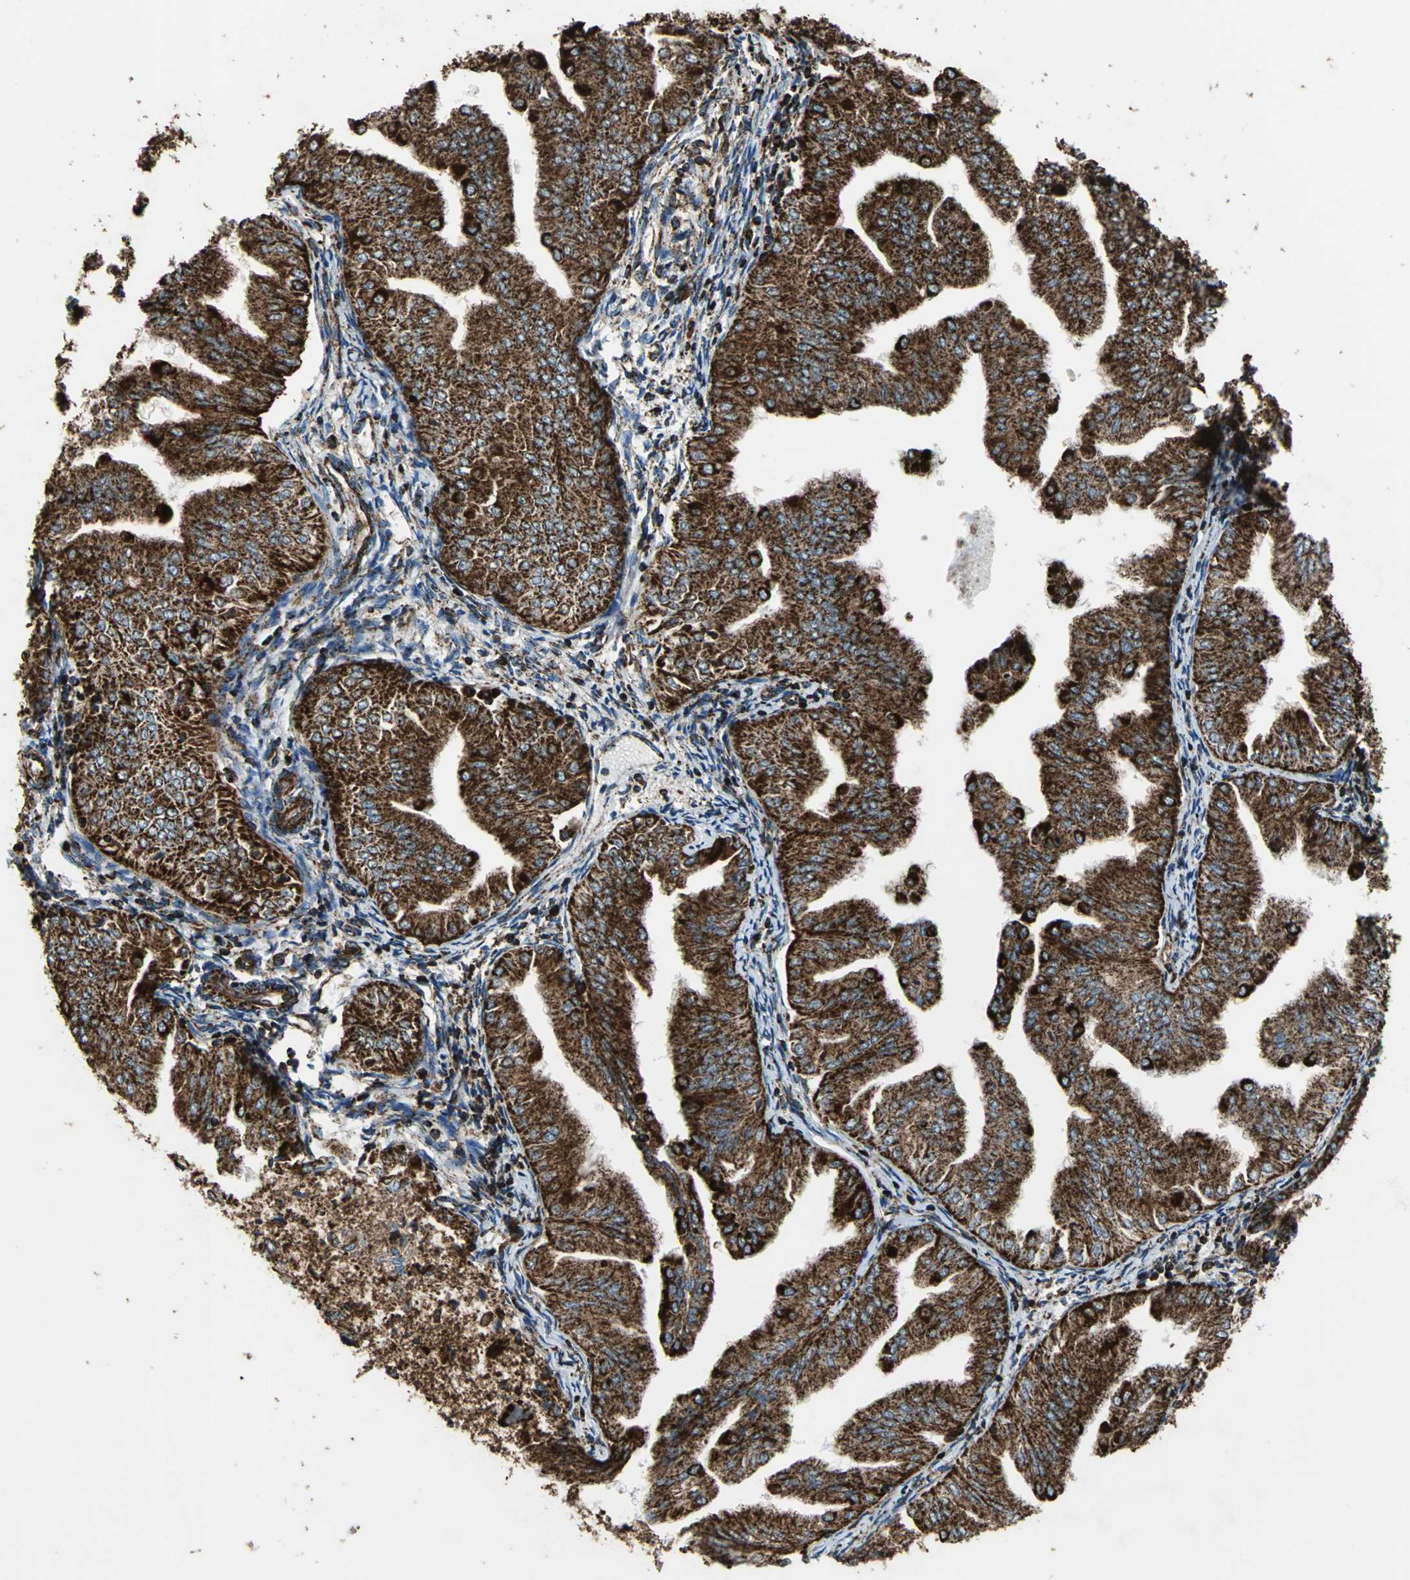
{"staining": {"intensity": "strong", "quantity": ">75%", "location": "cytoplasmic/membranous"}, "tissue": "endometrial cancer", "cell_type": "Tumor cells", "image_type": "cancer", "snomed": [{"axis": "morphology", "description": "Adenocarcinoma, NOS"}, {"axis": "topography", "description": "Endometrium"}], "caption": "Protein staining of endometrial cancer (adenocarcinoma) tissue shows strong cytoplasmic/membranous positivity in about >75% of tumor cells.", "gene": "ECH1", "patient": {"sex": "female", "age": 53}}